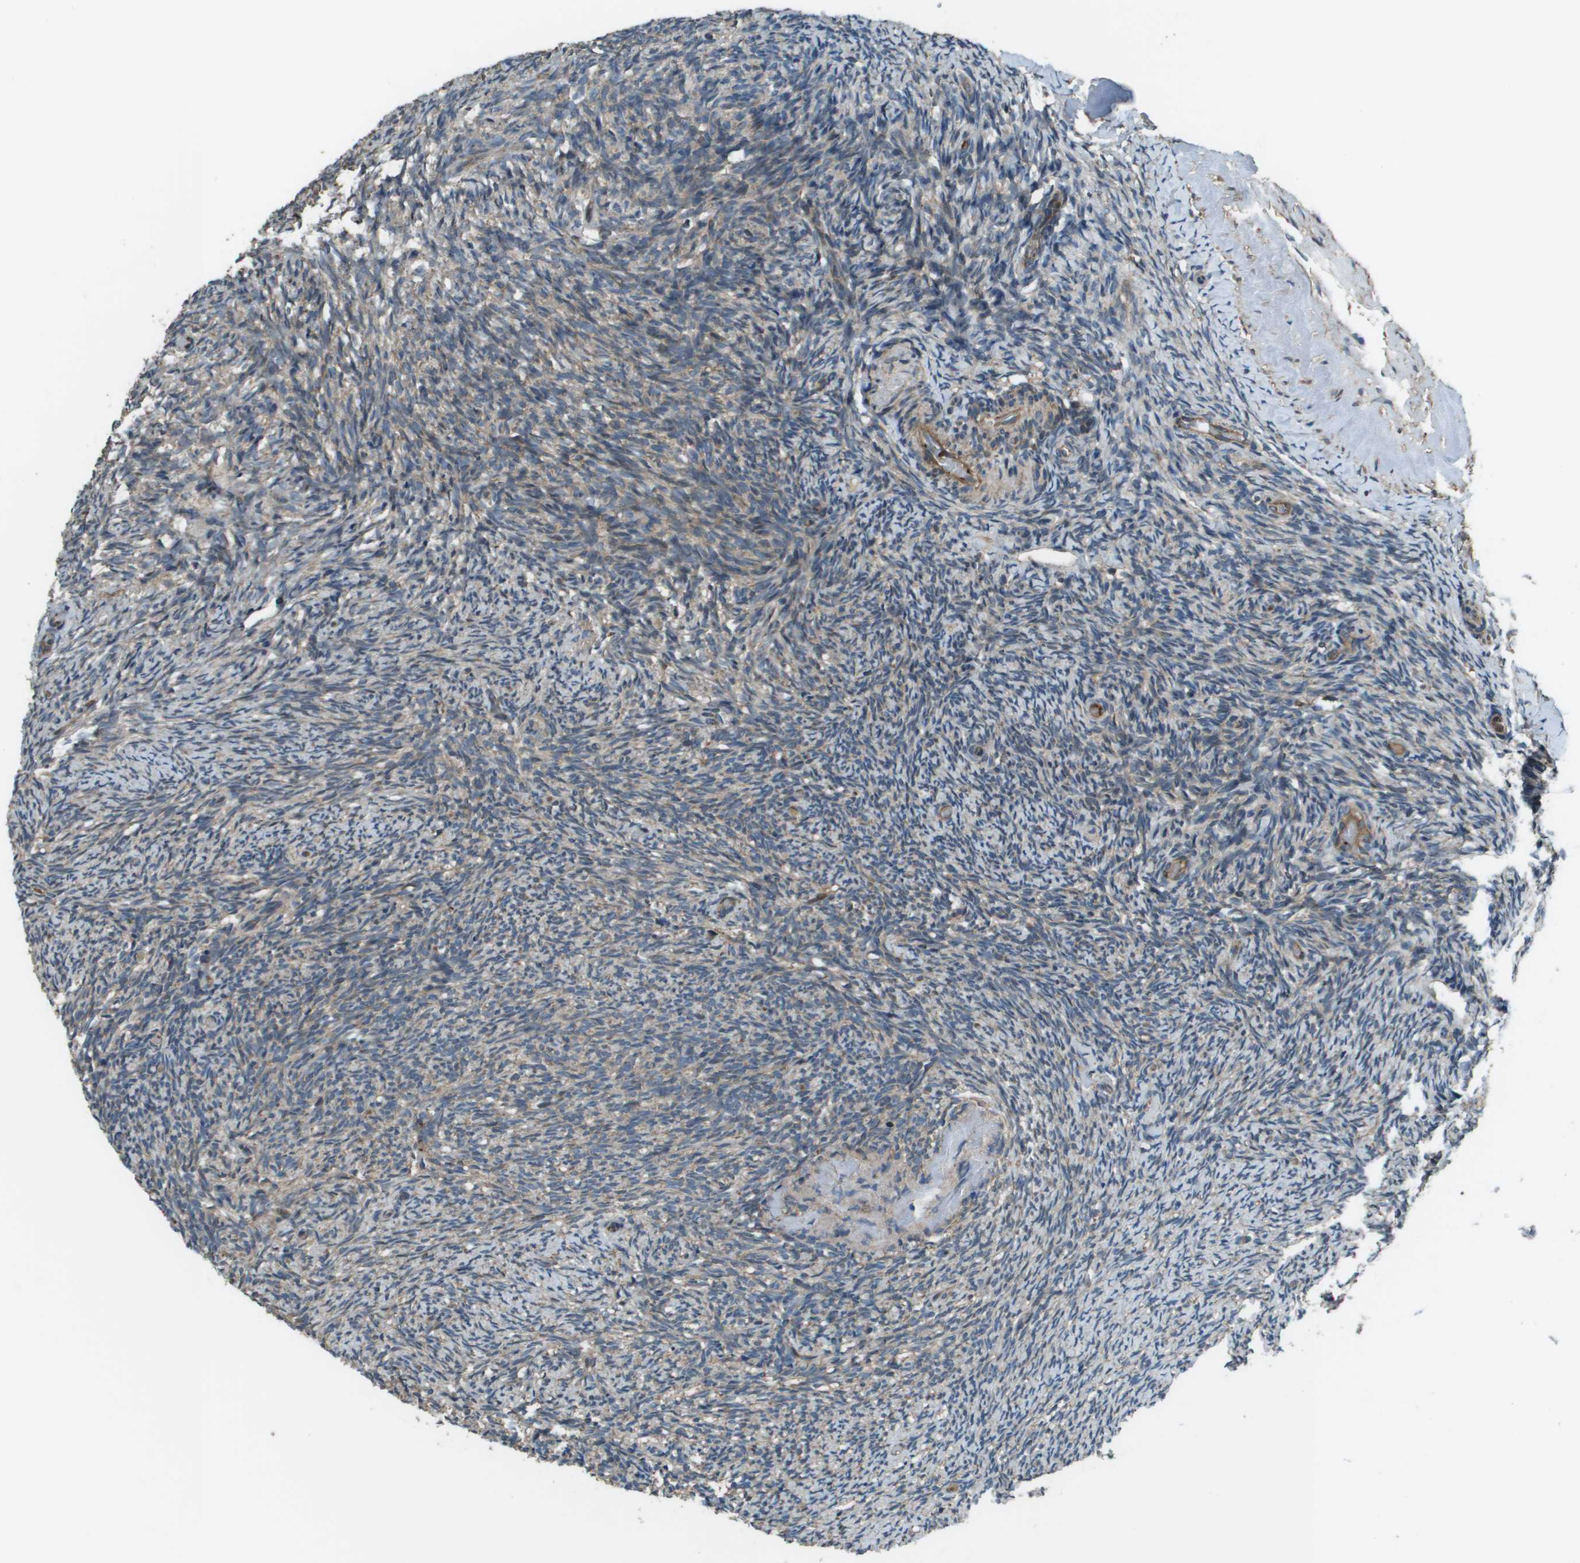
{"staining": {"intensity": "weak", "quantity": "25%-75%", "location": "cytoplasmic/membranous"}, "tissue": "ovary", "cell_type": "Ovarian stroma cells", "image_type": "normal", "snomed": [{"axis": "morphology", "description": "Normal tissue, NOS"}, {"axis": "topography", "description": "Ovary"}], "caption": "DAB immunohistochemical staining of unremarkable ovary demonstrates weak cytoplasmic/membranous protein expression in about 25%-75% of ovarian stroma cells.", "gene": "PLPBP", "patient": {"sex": "female", "age": 60}}